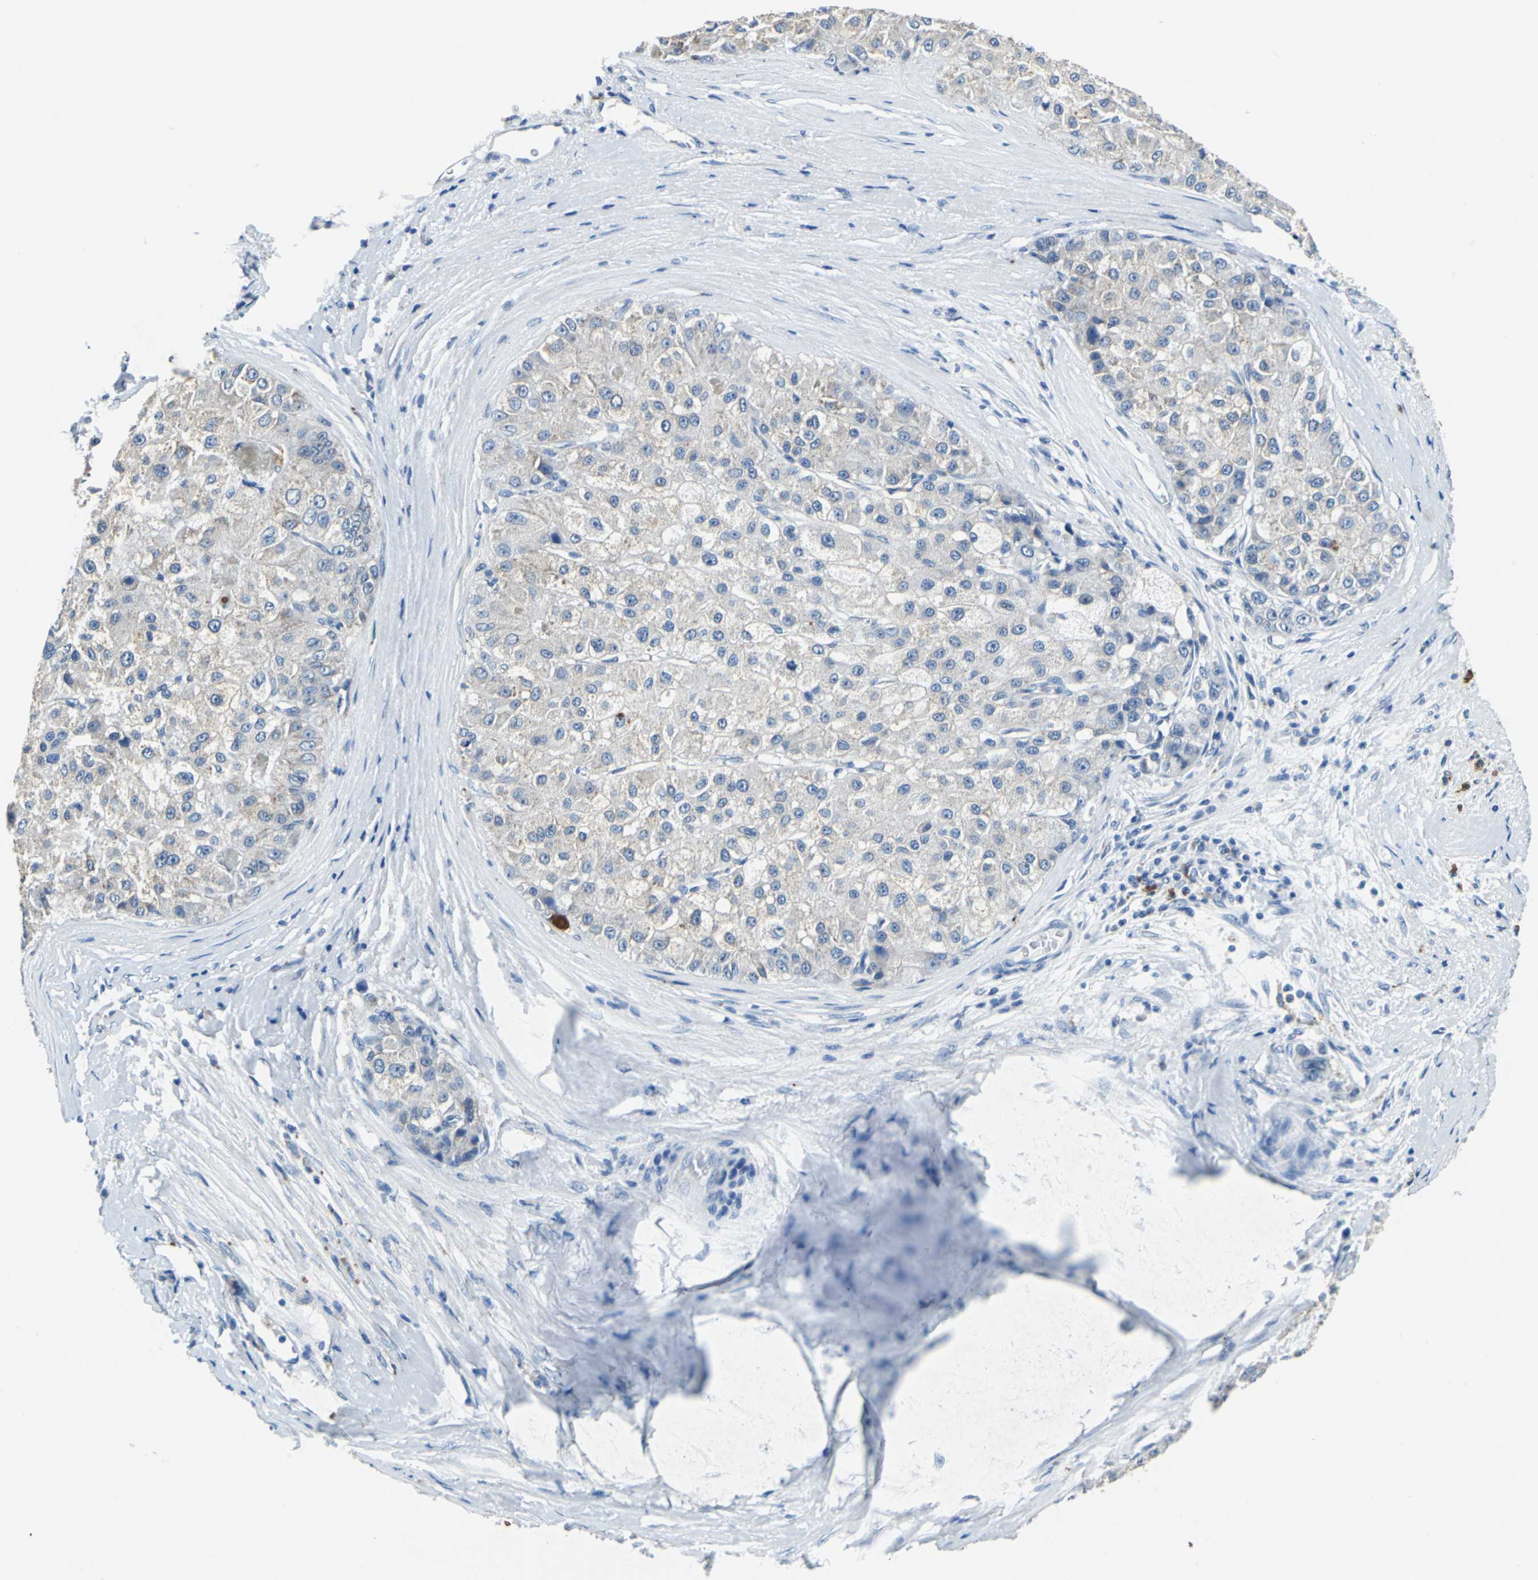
{"staining": {"intensity": "negative", "quantity": "none", "location": "none"}, "tissue": "liver cancer", "cell_type": "Tumor cells", "image_type": "cancer", "snomed": [{"axis": "morphology", "description": "Carcinoma, Hepatocellular, NOS"}, {"axis": "topography", "description": "Liver"}], "caption": "IHC micrograph of neoplastic tissue: liver cancer (hepatocellular carcinoma) stained with DAB shows no significant protein staining in tumor cells.", "gene": "TEX264", "patient": {"sex": "male", "age": 80}}